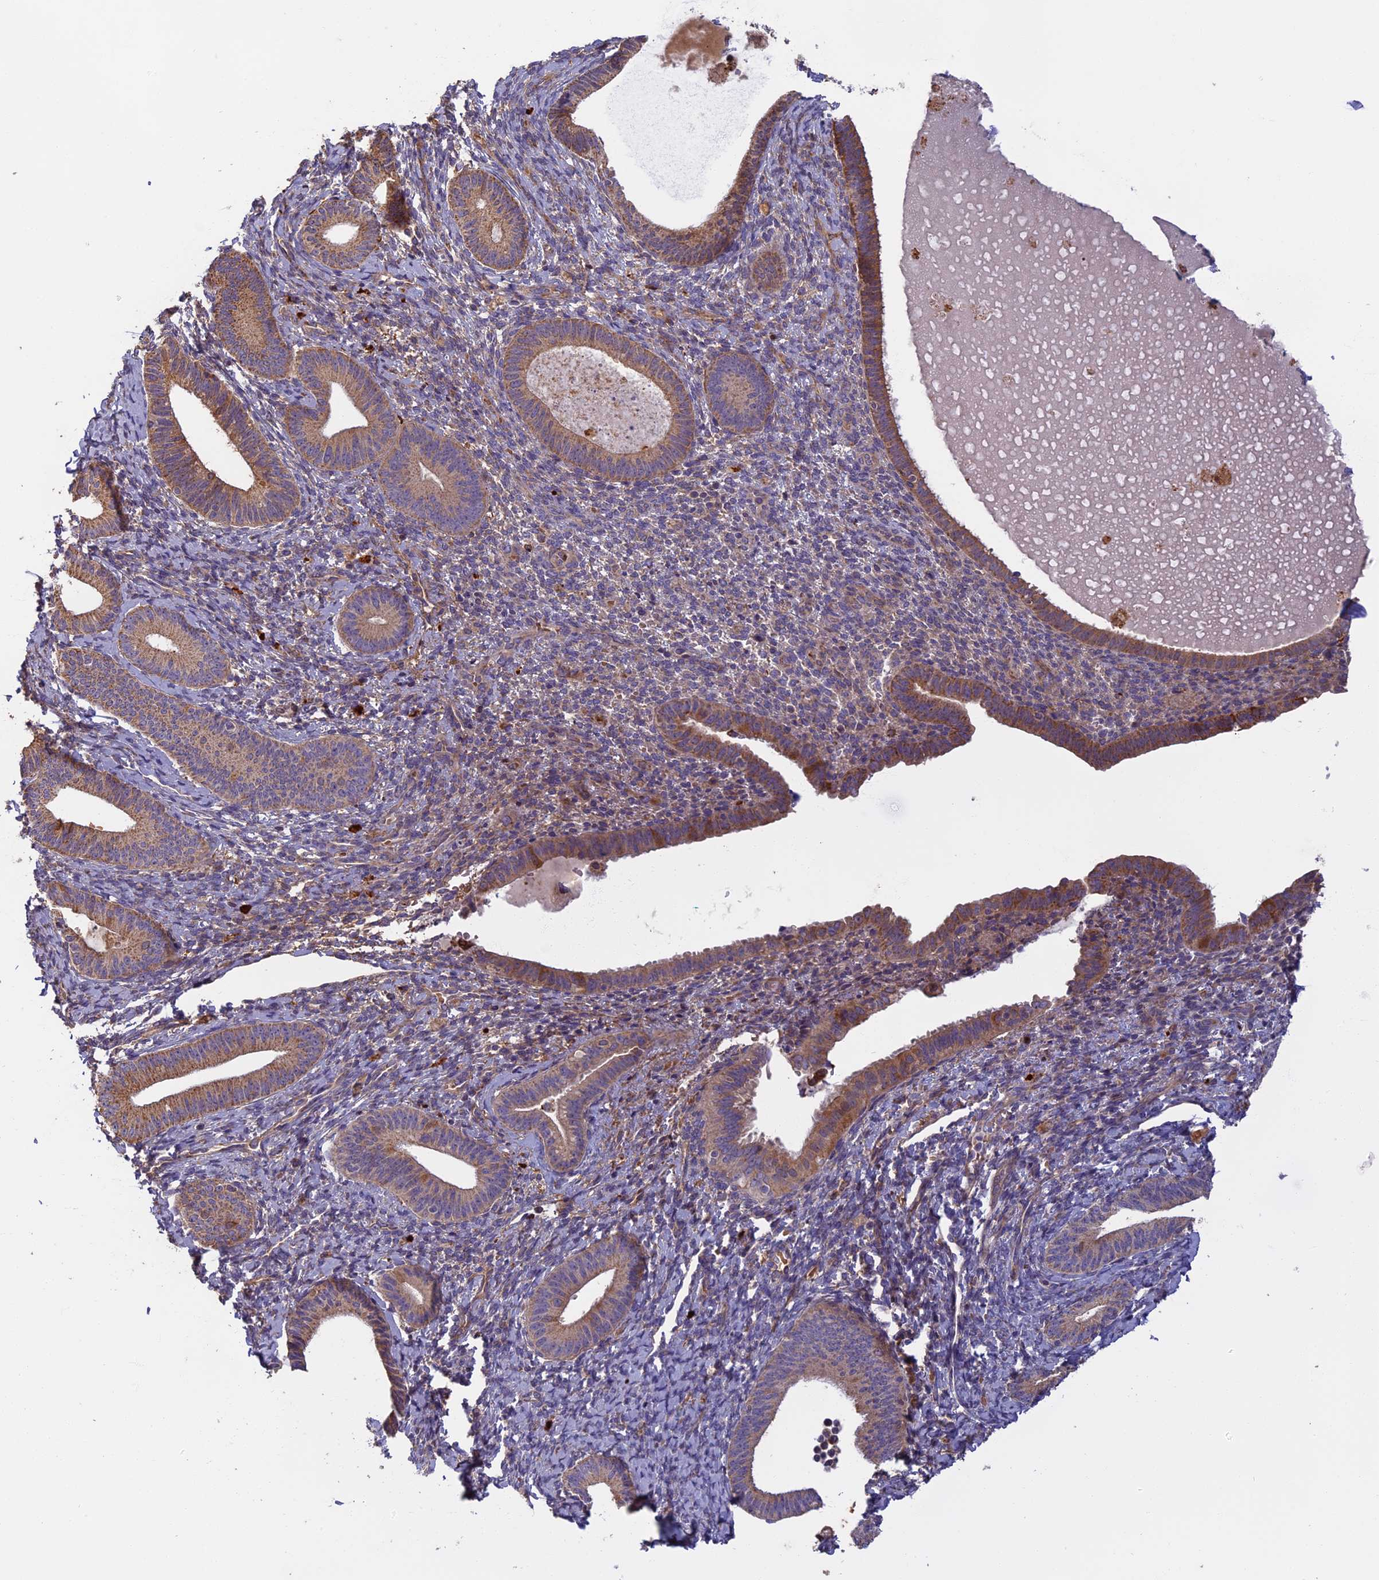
{"staining": {"intensity": "weak", "quantity": "<25%", "location": "cytoplasmic/membranous"}, "tissue": "endometrium", "cell_type": "Cells in endometrial stroma", "image_type": "normal", "snomed": [{"axis": "morphology", "description": "Normal tissue, NOS"}, {"axis": "topography", "description": "Endometrium"}], "caption": "This image is of unremarkable endometrium stained with IHC to label a protein in brown with the nuclei are counter-stained blue. There is no expression in cells in endometrial stroma.", "gene": "EDAR", "patient": {"sex": "female", "age": 65}}